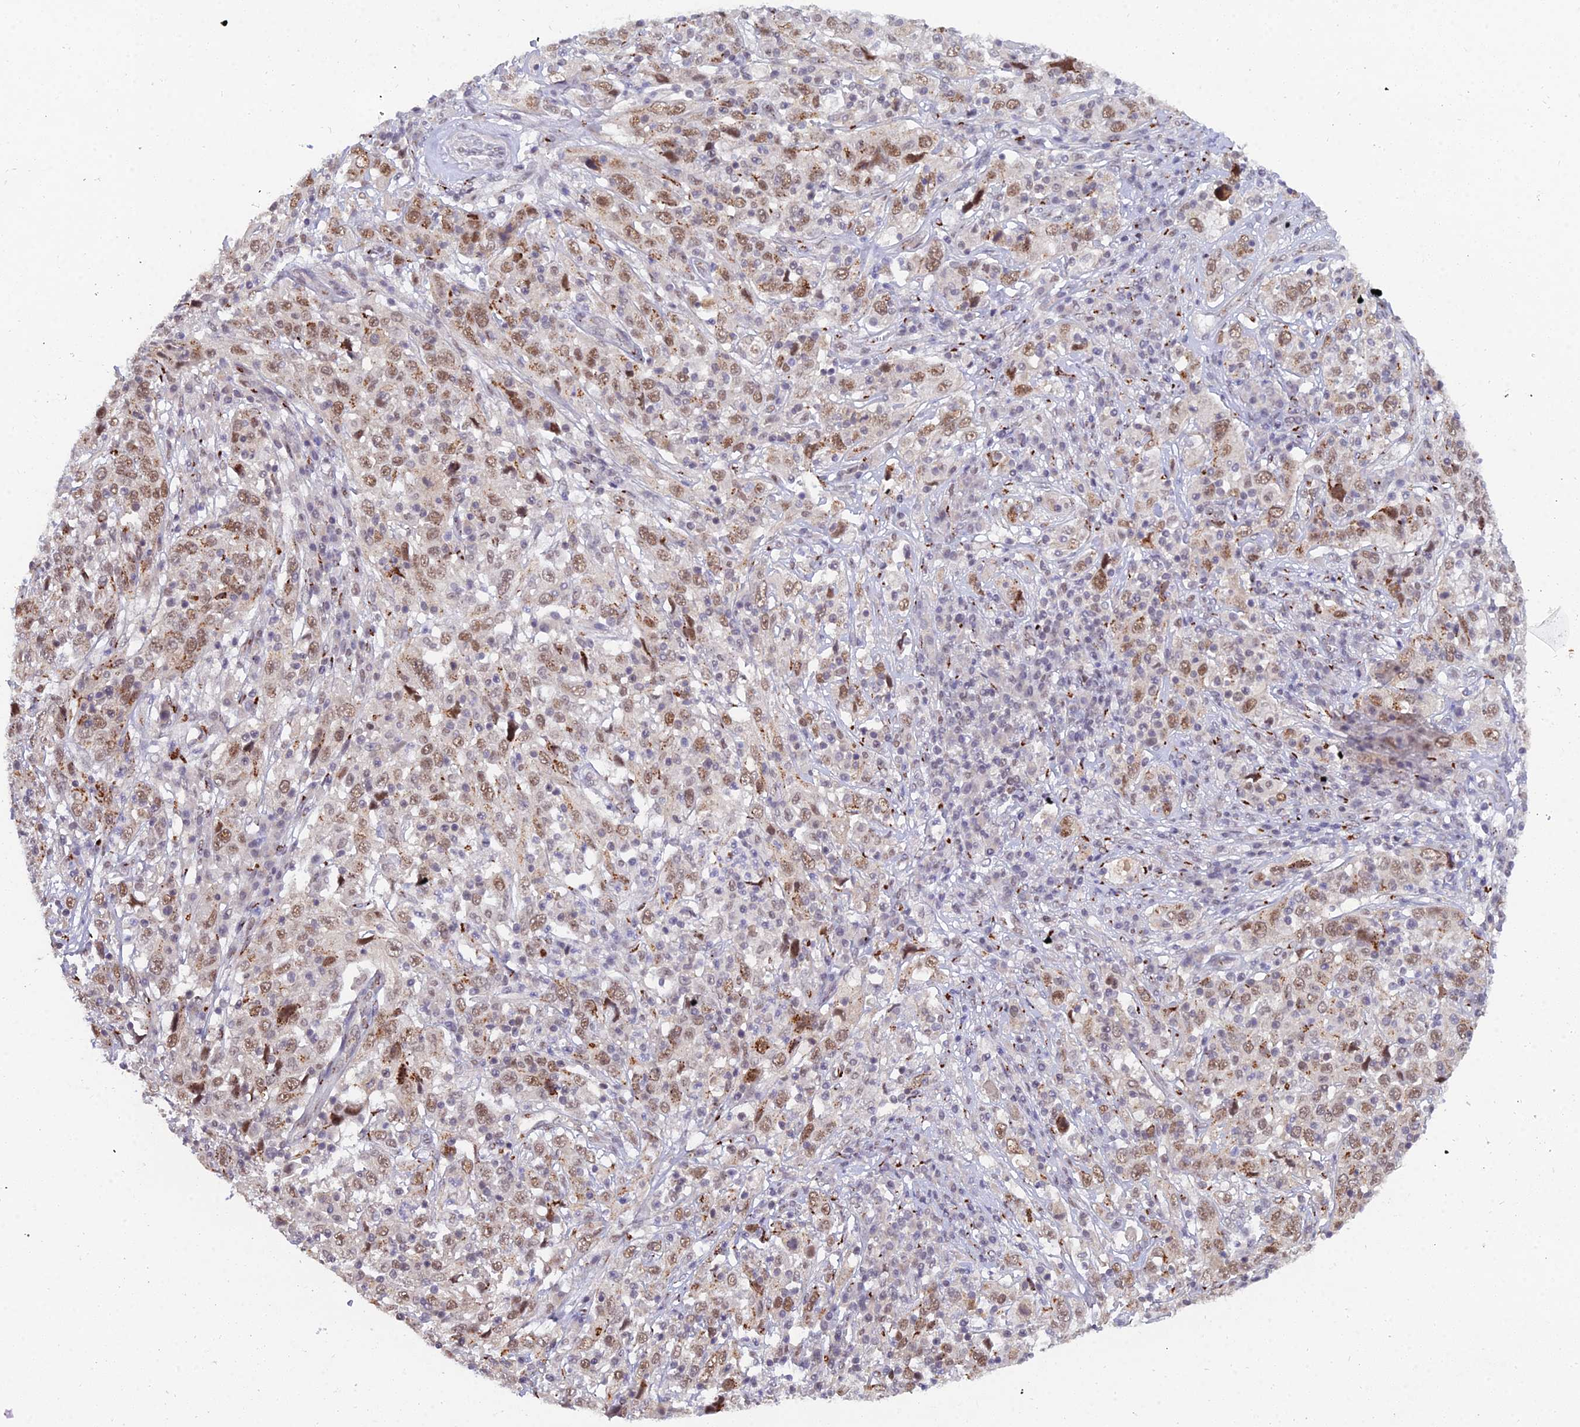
{"staining": {"intensity": "moderate", "quantity": ">75%", "location": "nuclear"}, "tissue": "cervical cancer", "cell_type": "Tumor cells", "image_type": "cancer", "snomed": [{"axis": "morphology", "description": "Squamous cell carcinoma, NOS"}, {"axis": "topography", "description": "Cervix"}], "caption": "Protein staining demonstrates moderate nuclear staining in about >75% of tumor cells in cervical cancer. (DAB (3,3'-diaminobenzidine) = brown stain, brightfield microscopy at high magnification).", "gene": "THOC3", "patient": {"sex": "female", "age": 46}}